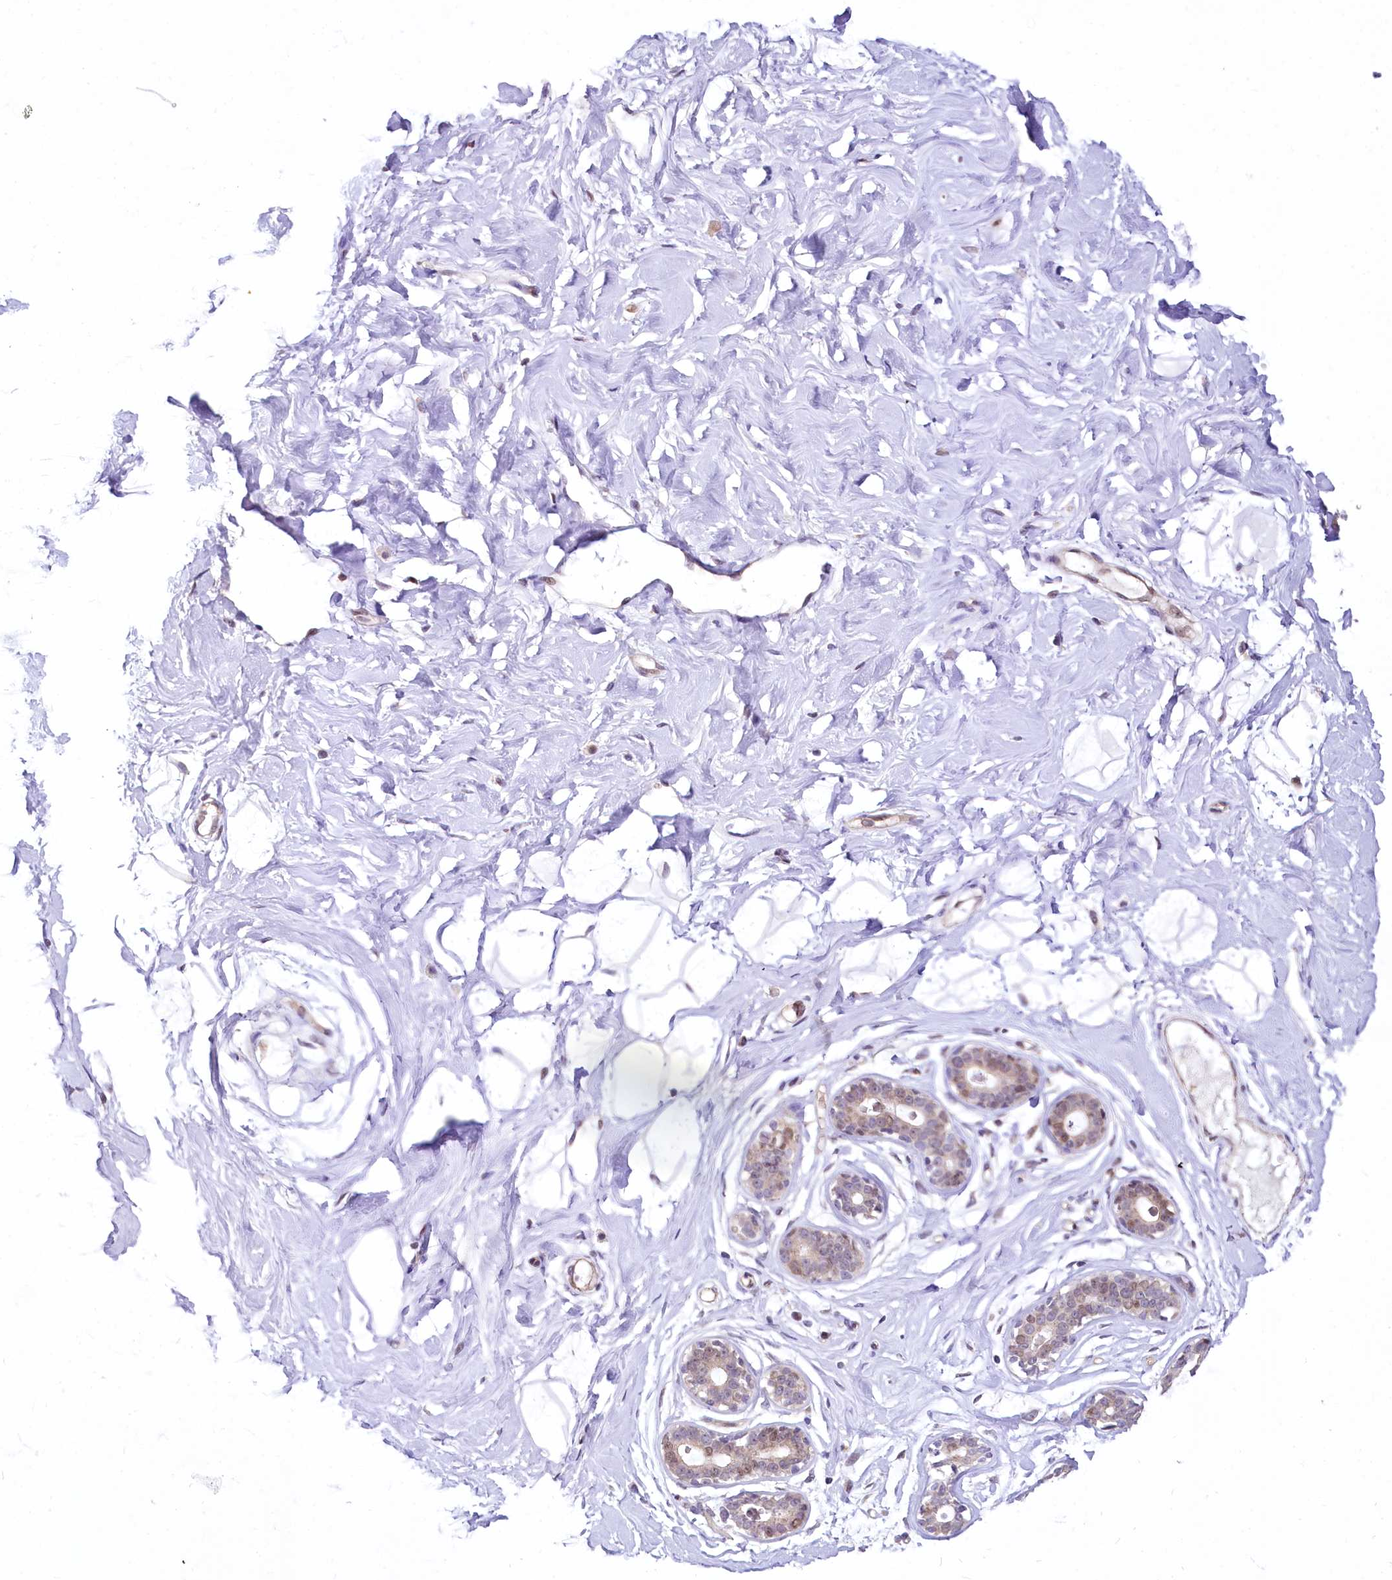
{"staining": {"intensity": "negative", "quantity": "none", "location": "none"}, "tissue": "breast", "cell_type": "Adipocytes", "image_type": "normal", "snomed": [{"axis": "morphology", "description": "Normal tissue, NOS"}, {"axis": "morphology", "description": "Adenoma, NOS"}, {"axis": "topography", "description": "Breast"}], "caption": "Adipocytes show no significant expression in benign breast.", "gene": "BANK1", "patient": {"sex": "female", "age": 23}}